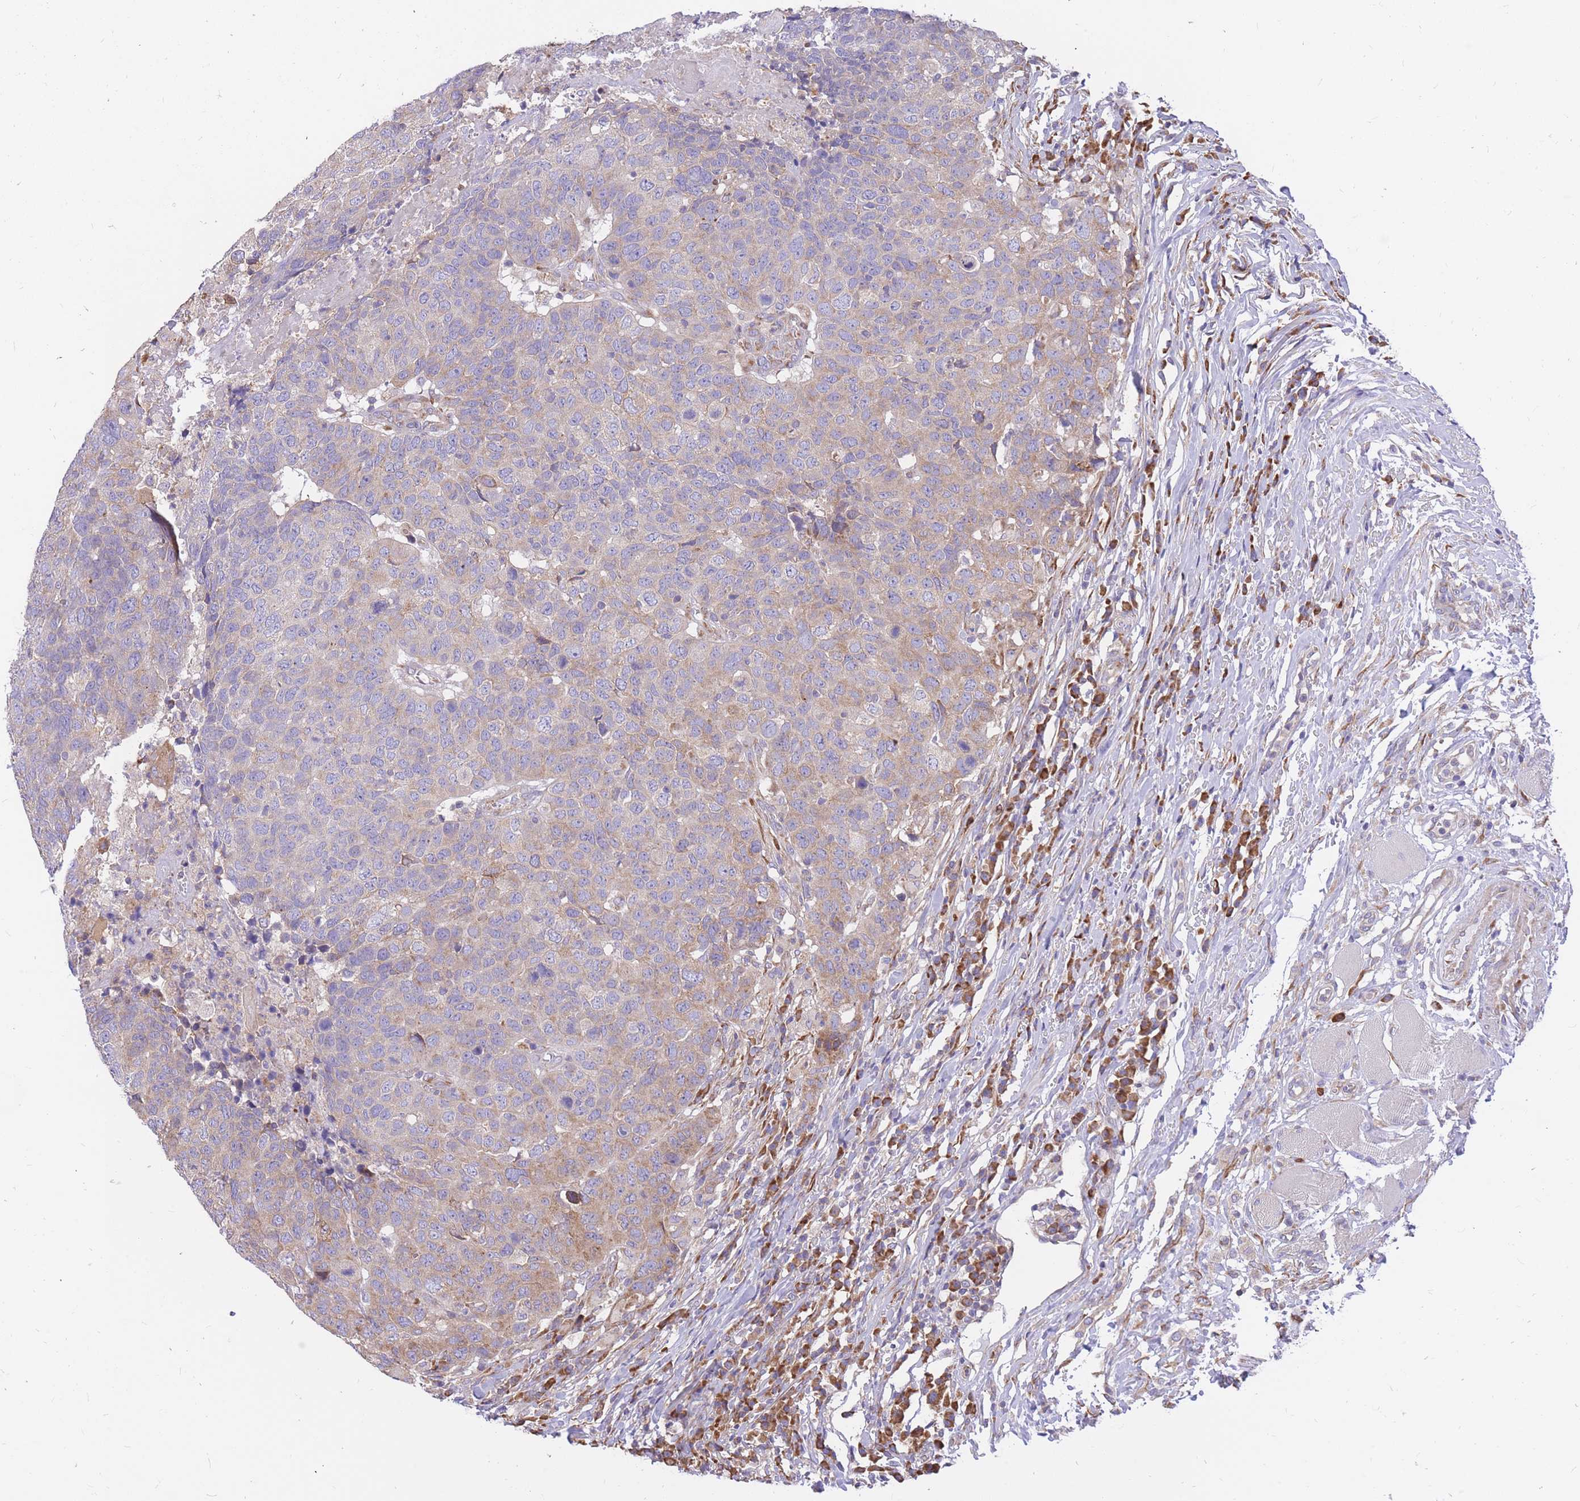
{"staining": {"intensity": "weak", "quantity": "<25%", "location": "cytoplasmic/membranous"}, "tissue": "head and neck cancer", "cell_type": "Tumor cells", "image_type": "cancer", "snomed": [{"axis": "morphology", "description": "Normal tissue, NOS"}, {"axis": "morphology", "description": "Squamous cell carcinoma, NOS"}, {"axis": "topography", "description": "Skeletal muscle"}, {"axis": "topography", "description": "Vascular tissue"}, {"axis": "topography", "description": "Peripheral nerve tissue"}, {"axis": "topography", "description": "Head-Neck"}], "caption": "This image is of head and neck cancer stained with IHC to label a protein in brown with the nuclei are counter-stained blue. There is no staining in tumor cells.", "gene": "GBP7", "patient": {"sex": "male", "age": 66}}